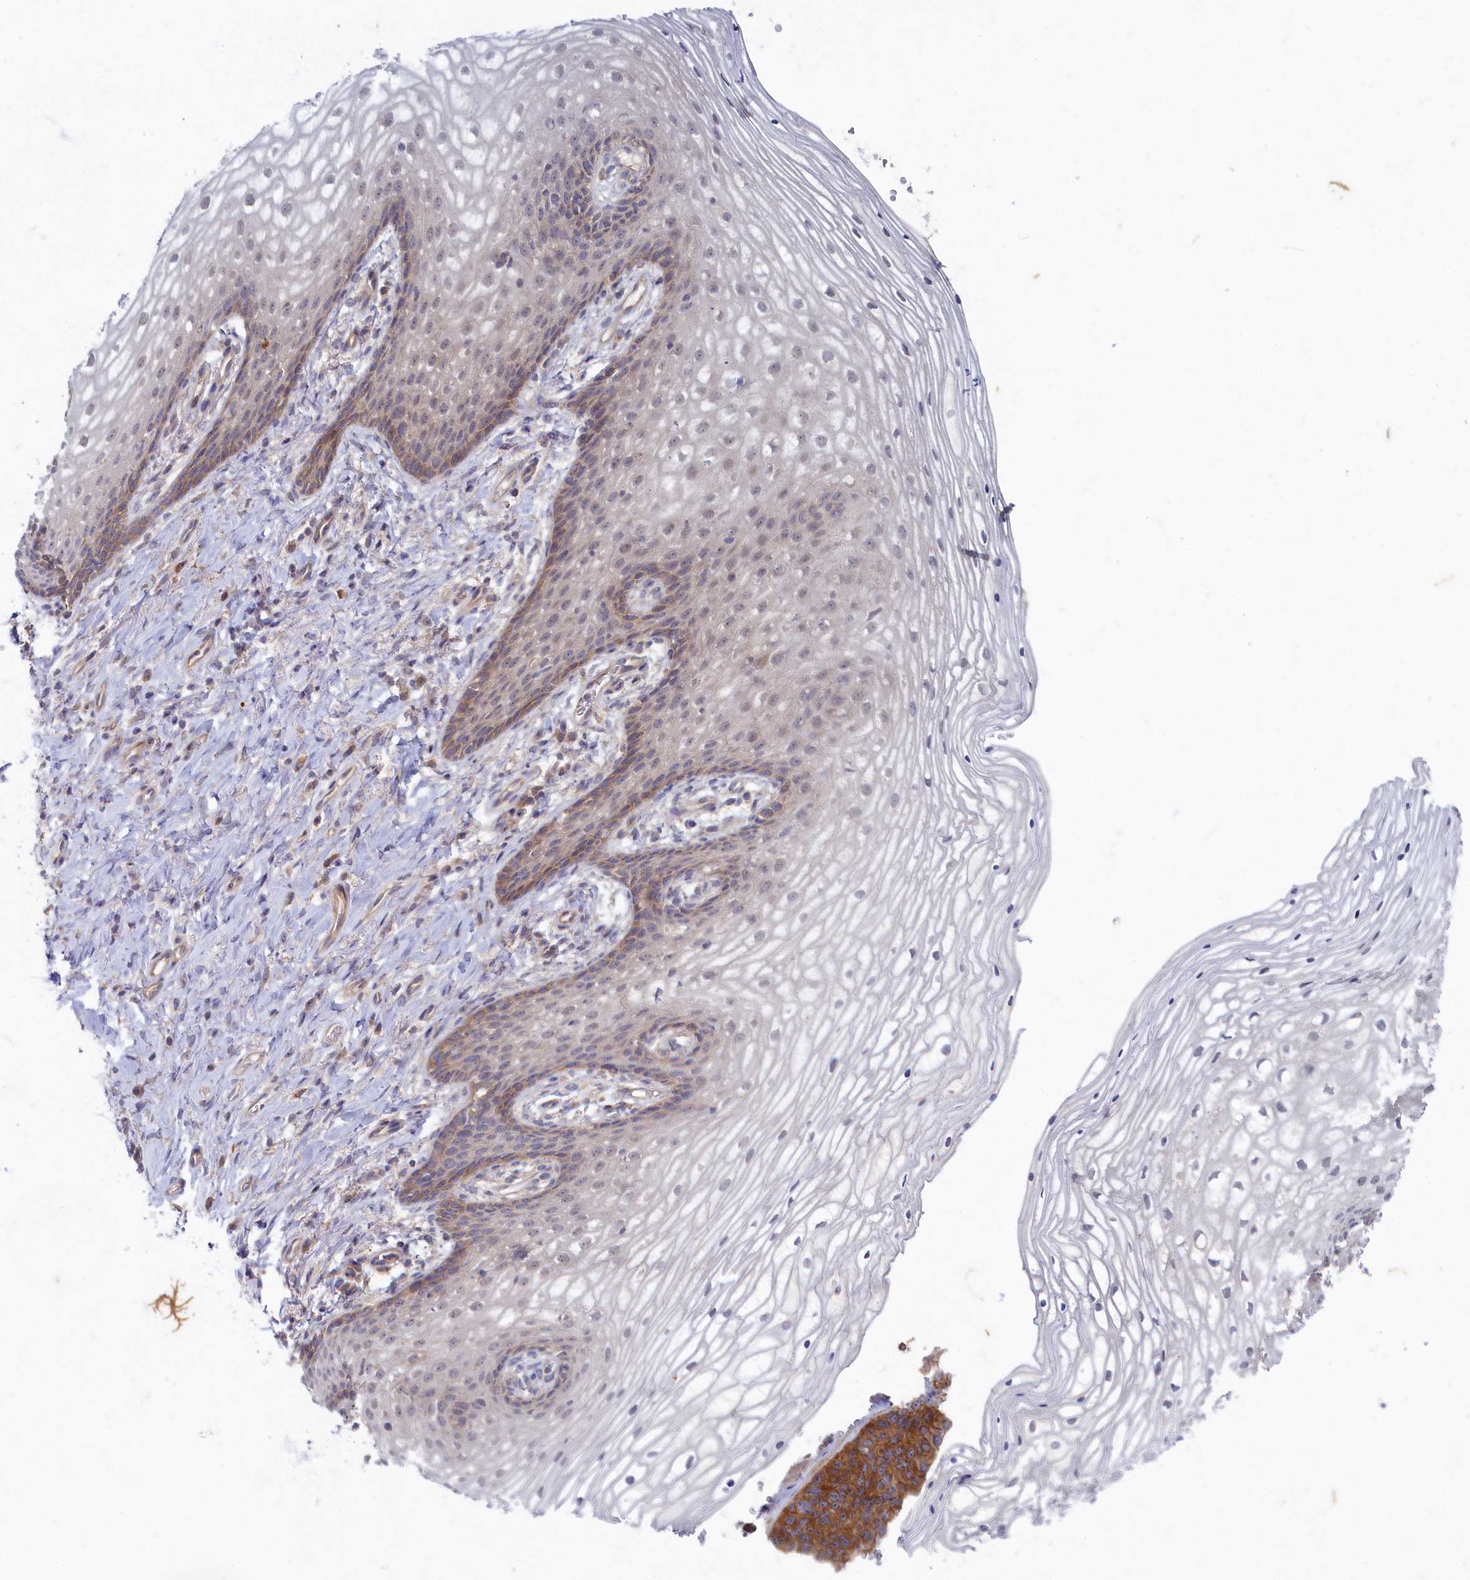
{"staining": {"intensity": "moderate", "quantity": "<25%", "location": "cytoplasmic/membranous"}, "tissue": "vagina", "cell_type": "Squamous epithelial cells", "image_type": "normal", "snomed": [{"axis": "morphology", "description": "Normal tissue, NOS"}, {"axis": "topography", "description": "Vagina"}], "caption": "Brown immunohistochemical staining in unremarkable vagina exhibits moderate cytoplasmic/membranous staining in approximately <25% of squamous epithelial cells. The staining is performed using DAB brown chromogen to label protein expression. The nuclei are counter-stained blue using hematoxylin.", "gene": "WDR59", "patient": {"sex": "female", "age": 60}}